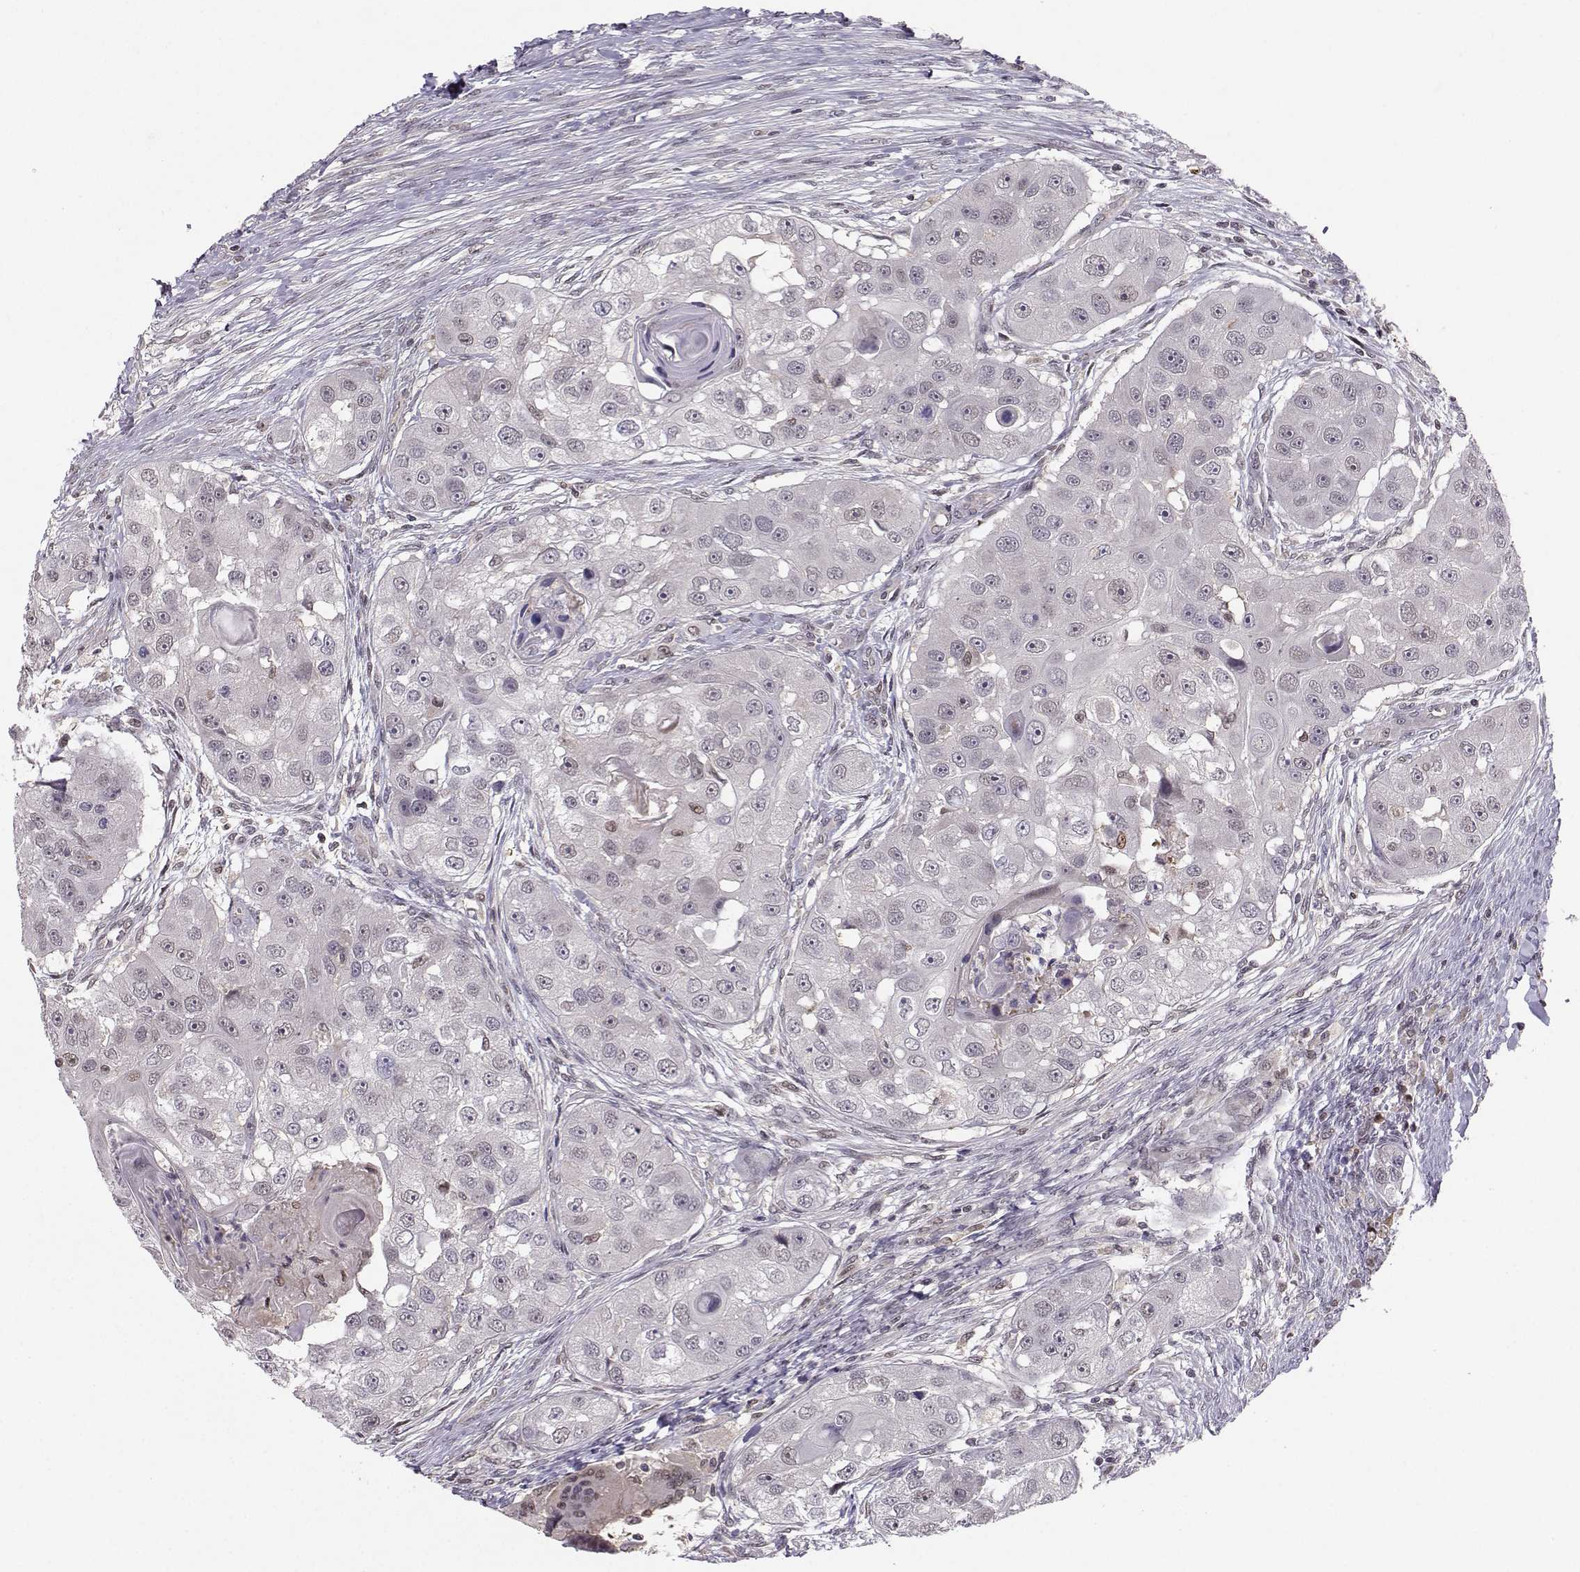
{"staining": {"intensity": "negative", "quantity": "none", "location": "none"}, "tissue": "head and neck cancer", "cell_type": "Tumor cells", "image_type": "cancer", "snomed": [{"axis": "morphology", "description": "Squamous cell carcinoma, NOS"}, {"axis": "topography", "description": "Head-Neck"}], "caption": "Histopathology image shows no protein expression in tumor cells of head and neck cancer (squamous cell carcinoma) tissue.", "gene": "PKP2", "patient": {"sex": "male", "age": 51}}